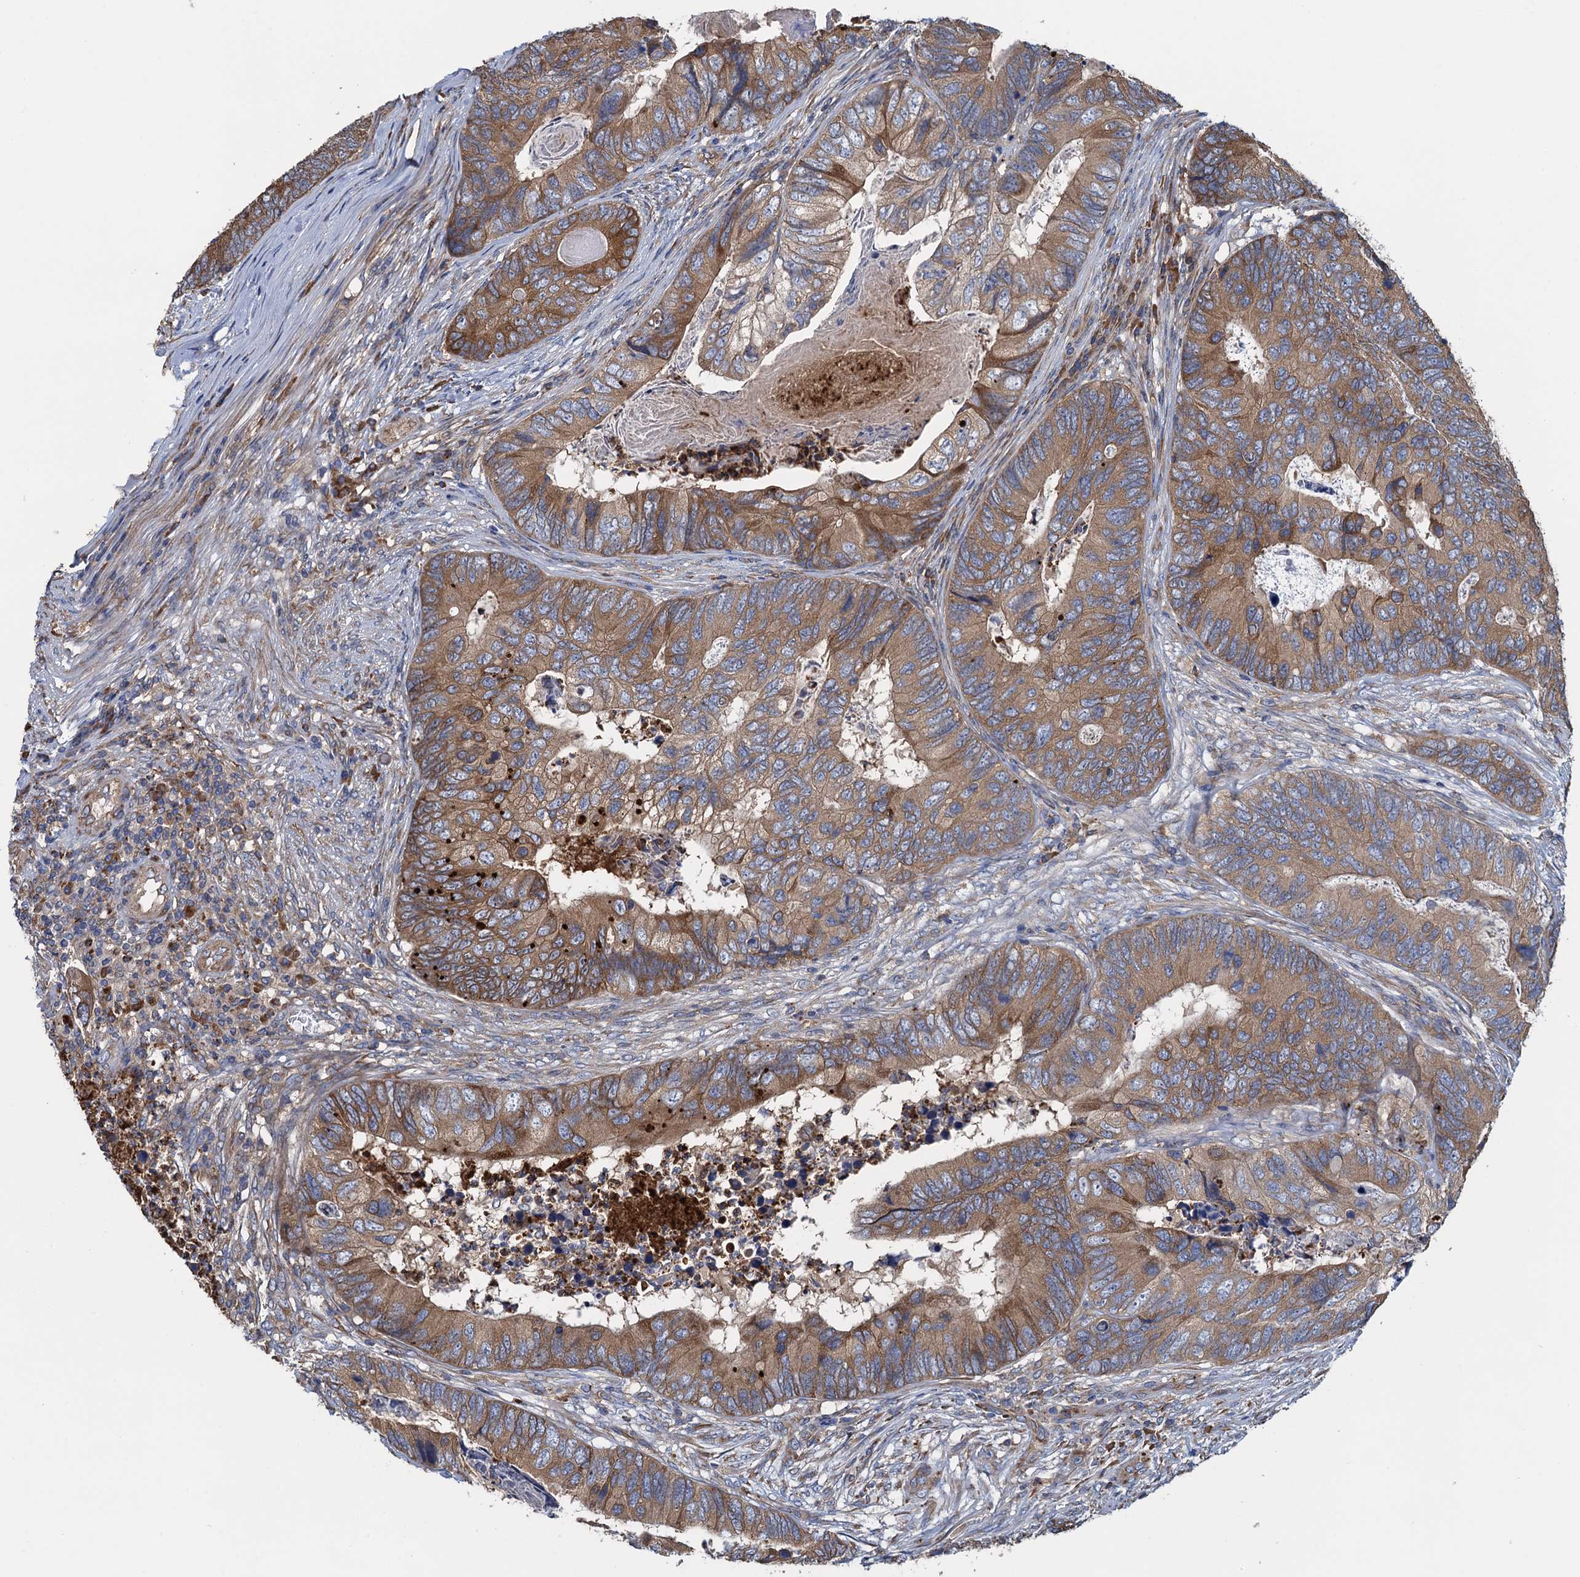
{"staining": {"intensity": "moderate", "quantity": ">75%", "location": "cytoplasmic/membranous"}, "tissue": "colorectal cancer", "cell_type": "Tumor cells", "image_type": "cancer", "snomed": [{"axis": "morphology", "description": "Adenocarcinoma, NOS"}, {"axis": "topography", "description": "Colon"}], "caption": "Protein analysis of colorectal cancer tissue exhibits moderate cytoplasmic/membranous staining in about >75% of tumor cells.", "gene": "ADCY9", "patient": {"sex": "female", "age": 67}}